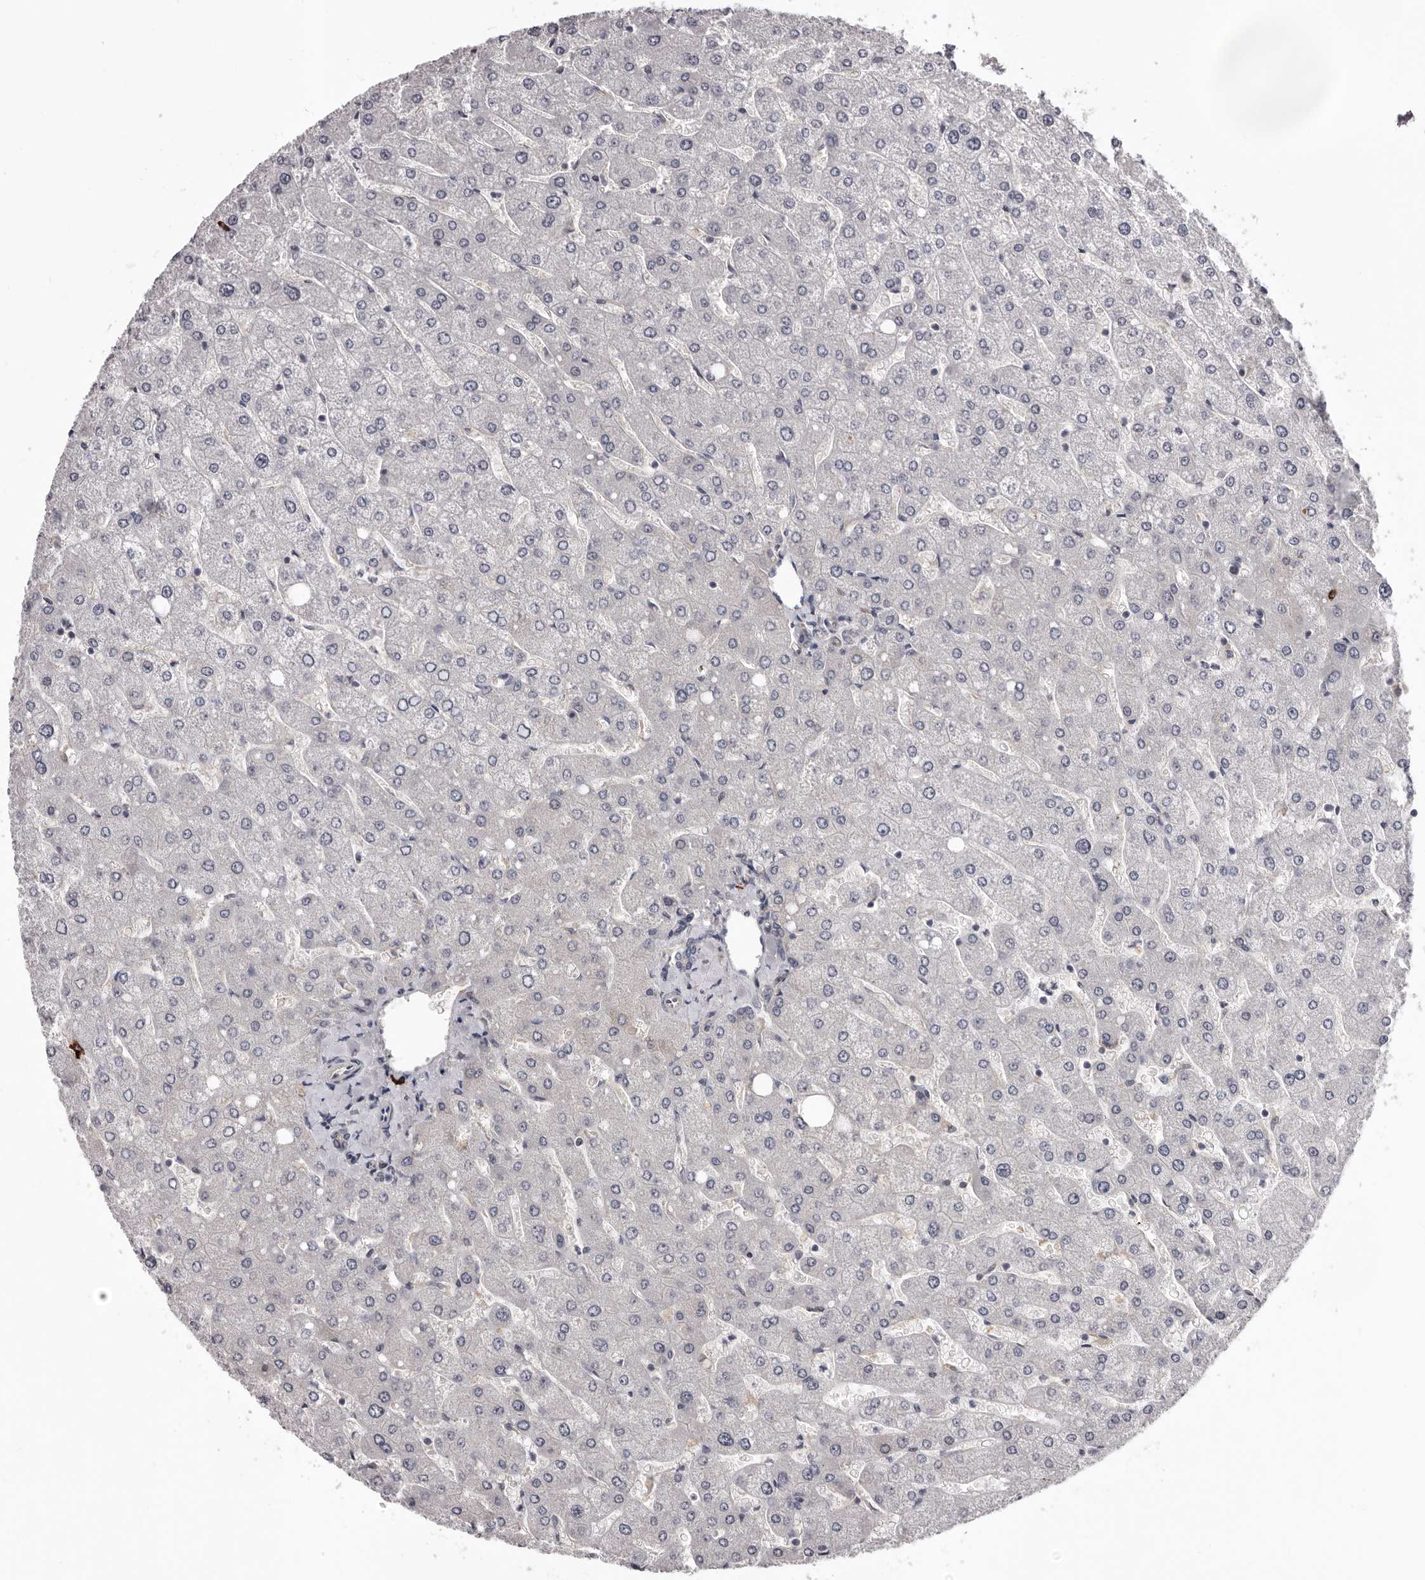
{"staining": {"intensity": "negative", "quantity": "none", "location": "none"}, "tissue": "liver", "cell_type": "Cholangiocytes", "image_type": "normal", "snomed": [{"axis": "morphology", "description": "Normal tissue, NOS"}, {"axis": "topography", "description": "Liver"}], "caption": "This histopathology image is of unremarkable liver stained with immunohistochemistry (IHC) to label a protein in brown with the nuclei are counter-stained blue. There is no staining in cholangiocytes. The staining is performed using DAB (3,3'-diaminobenzidine) brown chromogen with nuclei counter-stained in using hematoxylin.", "gene": "MED8", "patient": {"sex": "male", "age": 55}}